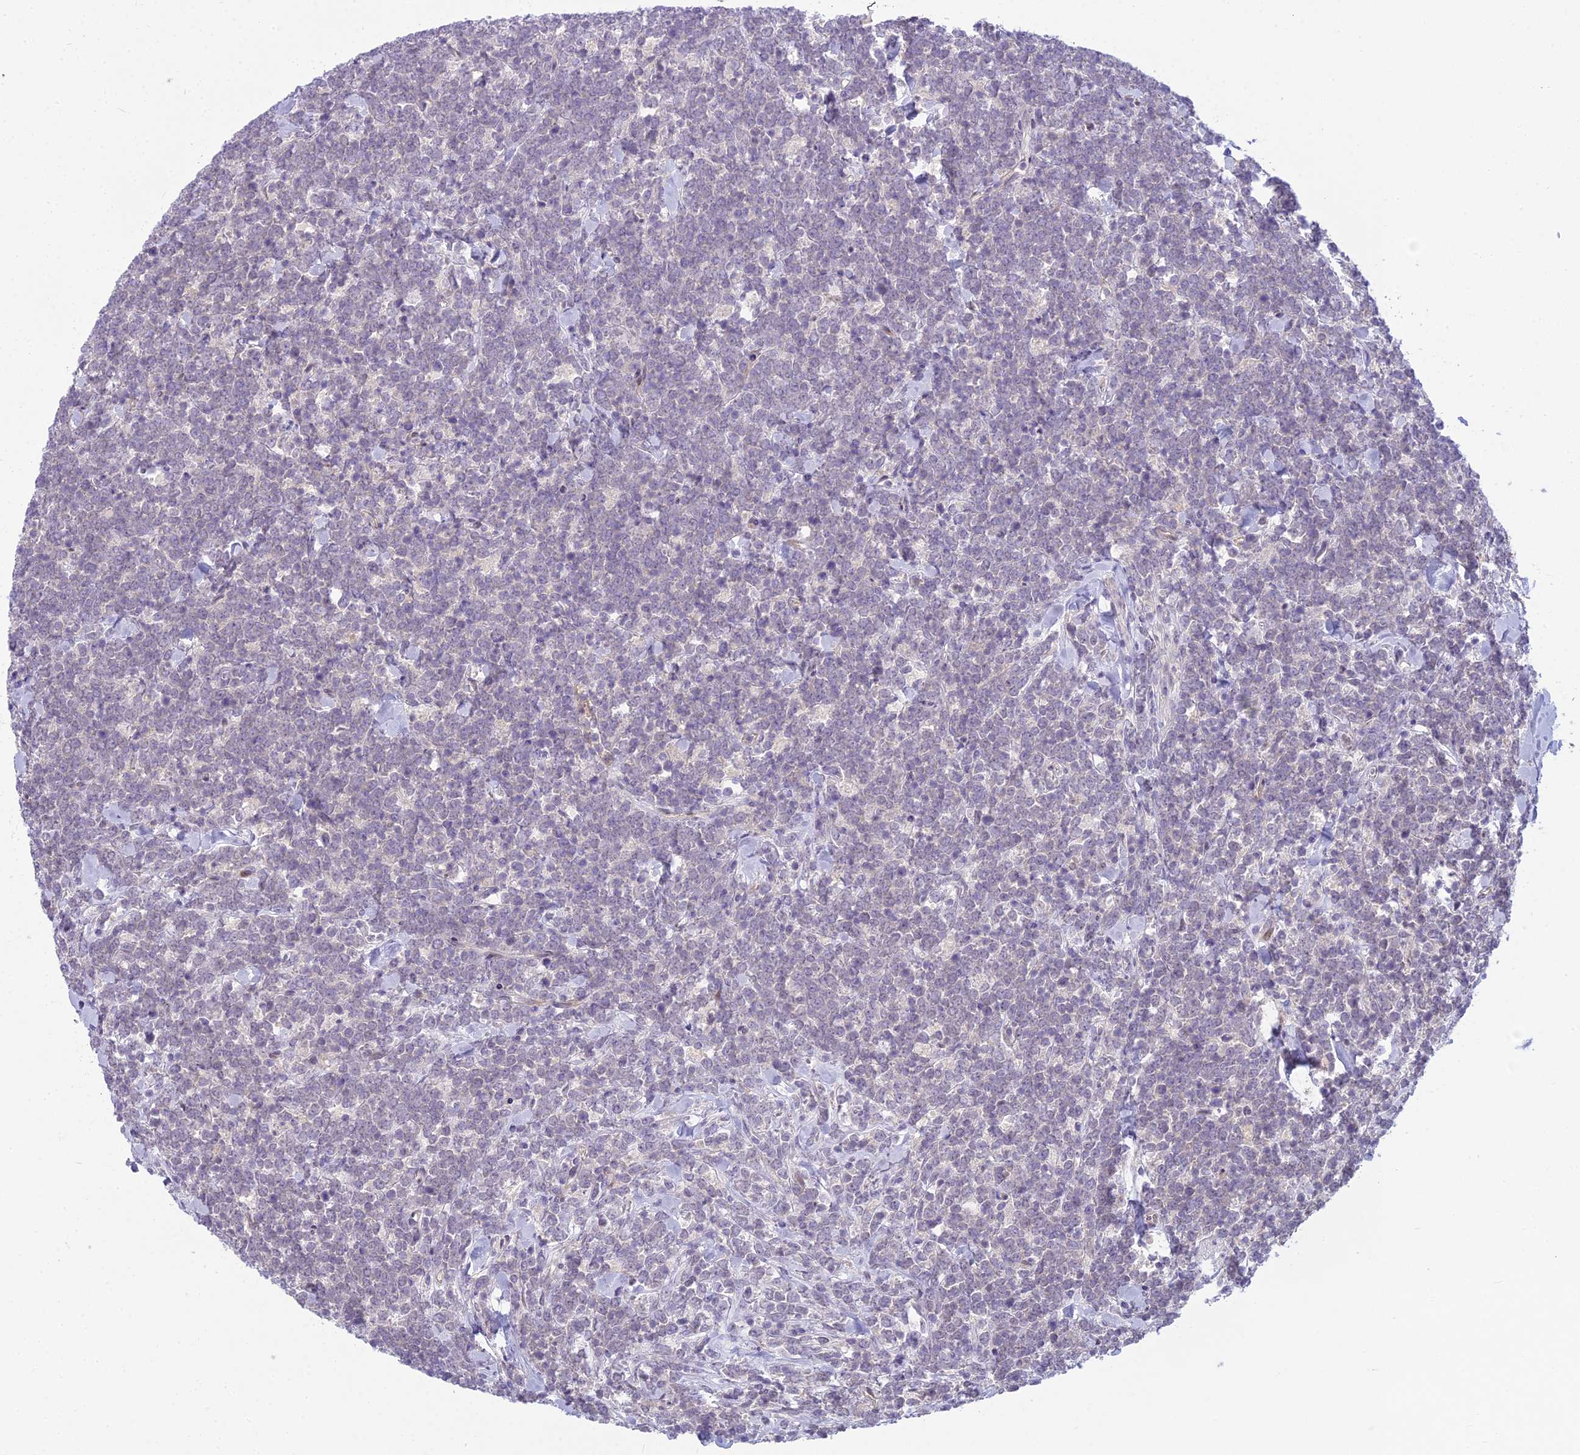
{"staining": {"intensity": "negative", "quantity": "none", "location": "none"}, "tissue": "lymphoma", "cell_type": "Tumor cells", "image_type": "cancer", "snomed": [{"axis": "morphology", "description": "Malignant lymphoma, non-Hodgkin's type, High grade"}, {"axis": "topography", "description": "Small intestine"}], "caption": "IHC of malignant lymphoma, non-Hodgkin's type (high-grade) reveals no expression in tumor cells. (DAB immunohistochemistry (IHC), high magnification).", "gene": "AP1M1", "patient": {"sex": "male", "age": 8}}